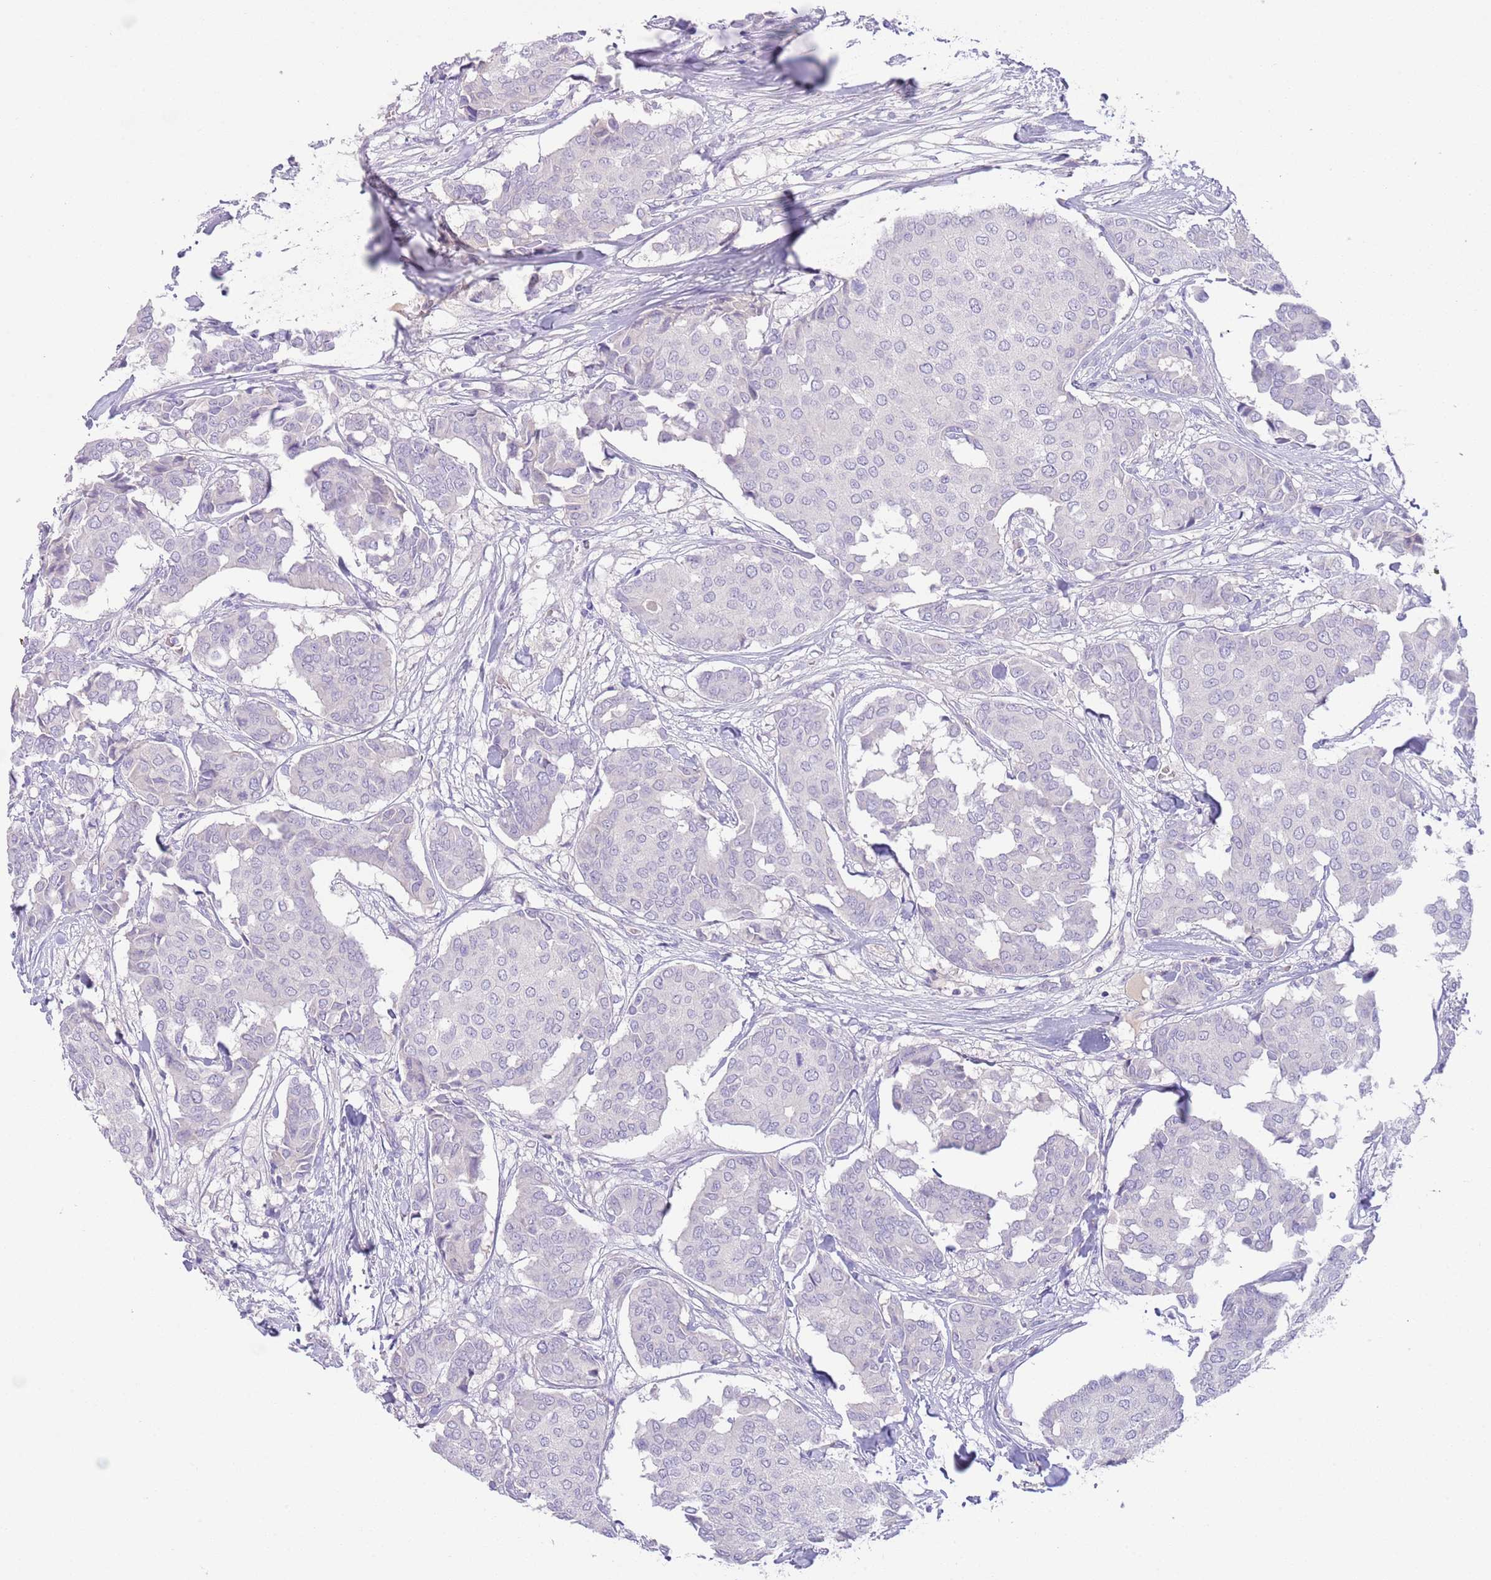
{"staining": {"intensity": "negative", "quantity": "none", "location": "none"}, "tissue": "breast cancer", "cell_type": "Tumor cells", "image_type": "cancer", "snomed": [{"axis": "morphology", "description": "Duct carcinoma"}, {"axis": "topography", "description": "Breast"}], "caption": "Immunohistochemistry of human breast cancer (invasive ductal carcinoma) displays no positivity in tumor cells.", "gene": "IGFL4", "patient": {"sex": "female", "age": 75}}